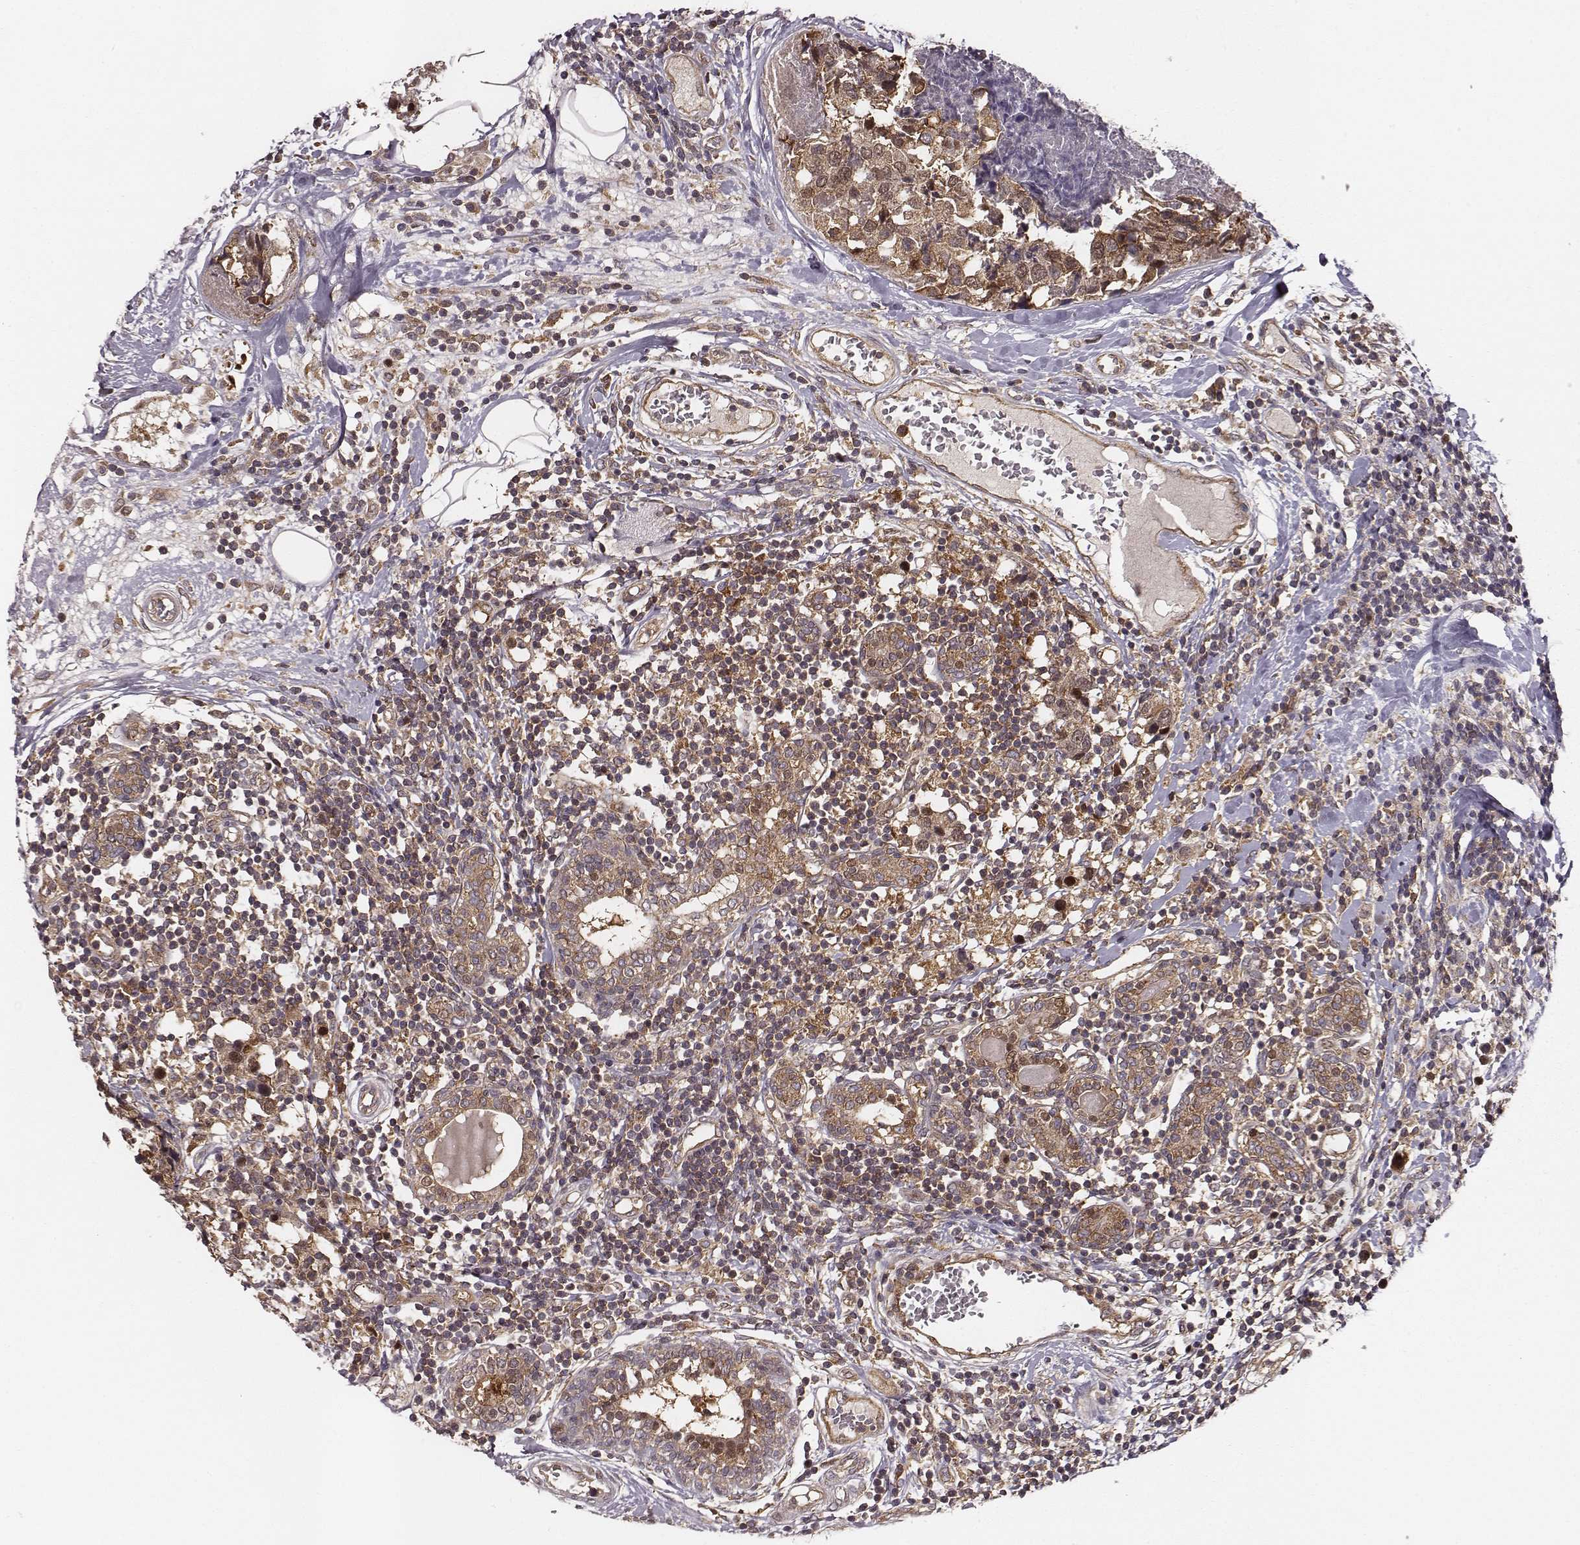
{"staining": {"intensity": "moderate", "quantity": ">75%", "location": "cytoplasmic/membranous"}, "tissue": "breast cancer", "cell_type": "Tumor cells", "image_type": "cancer", "snomed": [{"axis": "morphology", "description": "Lobular carcinoma"}, {"axis": "topography", "description": "Breast"}], "caption": "Immunohistochemical staining of human lobular carcinoma (breast) shows moderate cytoplasmic/membranous protein expression in approximately >75% of tumor cells.", "gene": "VPS26A", "patient": {"sex": "female", "age": 59}}